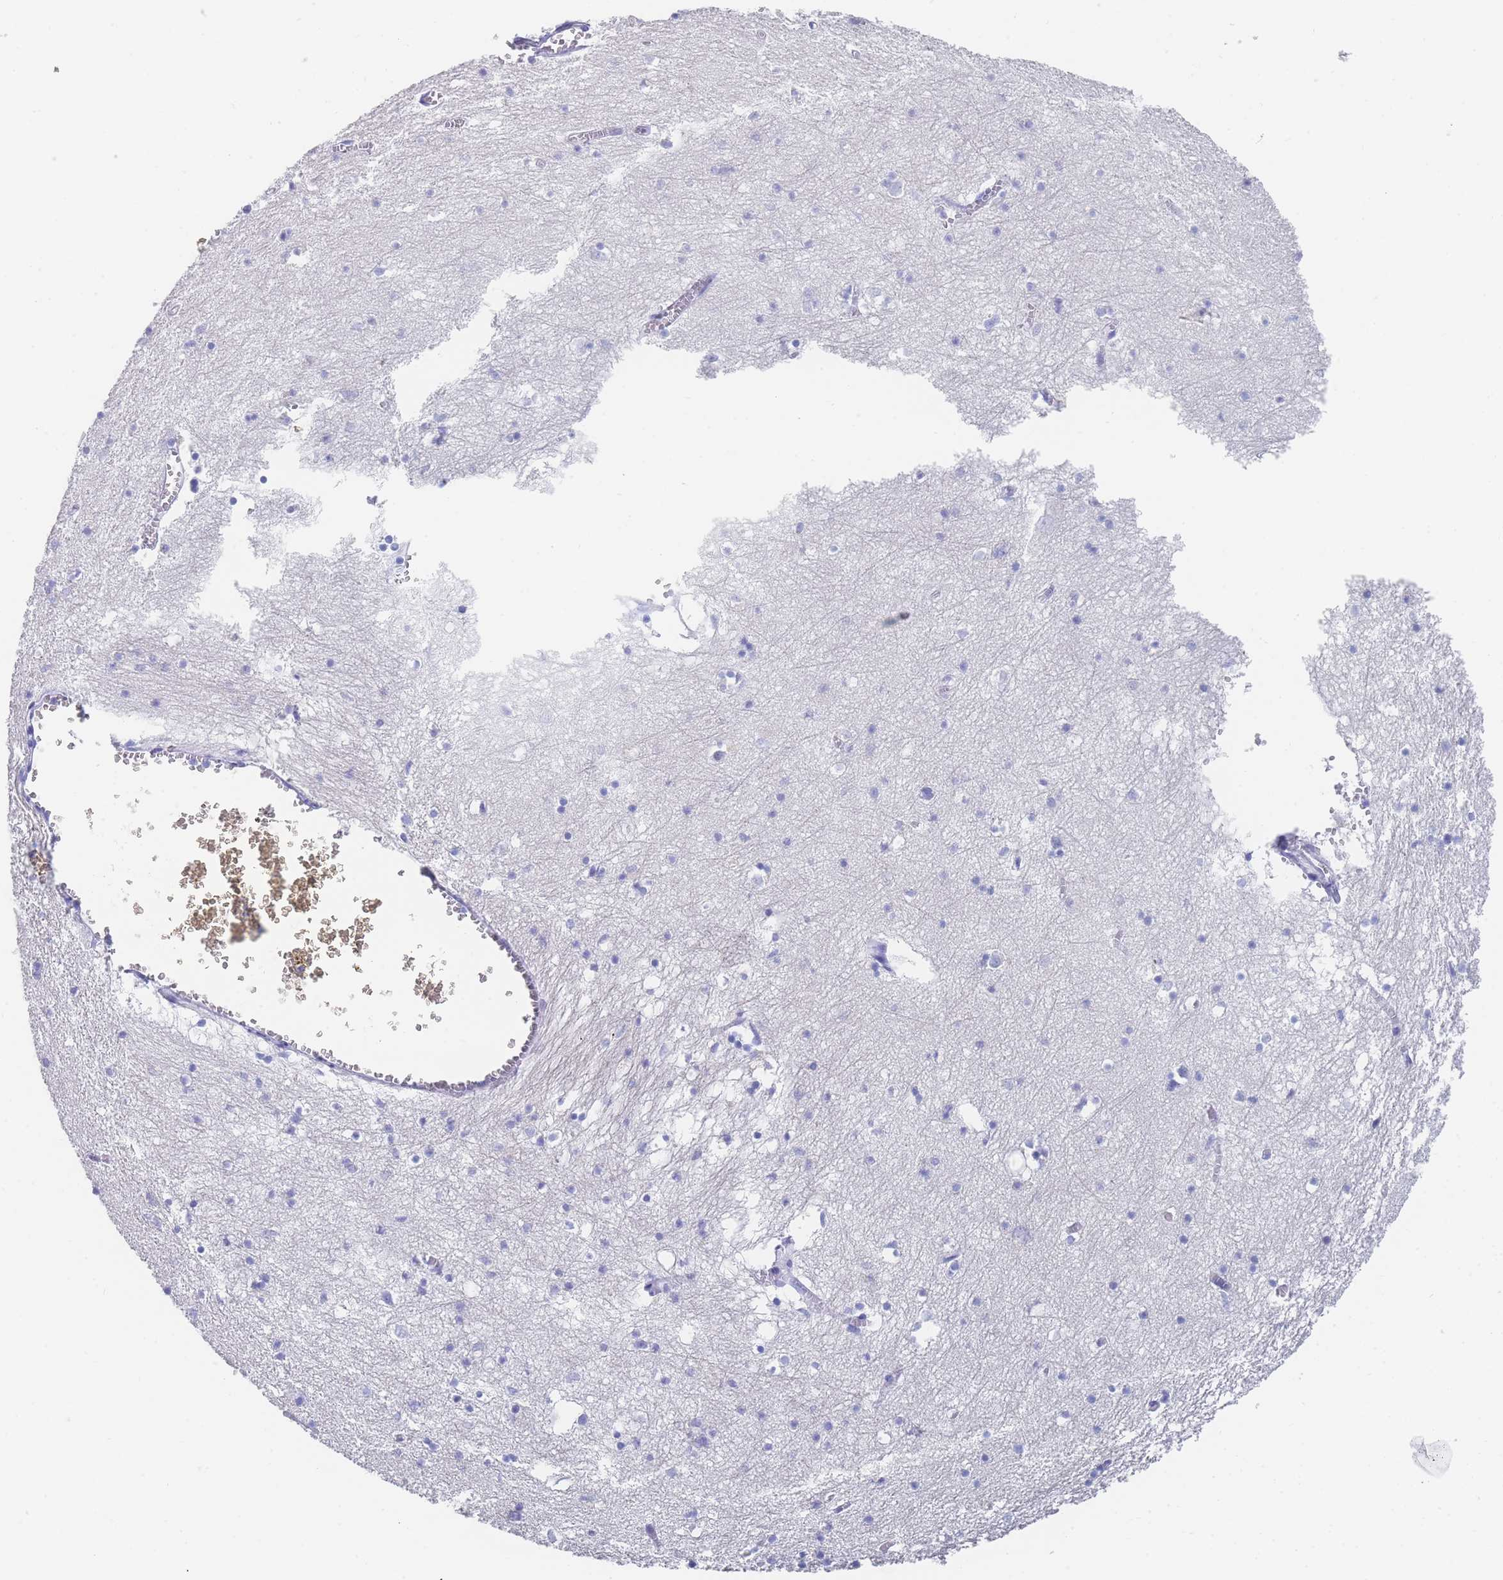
{"staining": {"intensity": "negative", "quantity": "none", "location": "none"}, "tissue": "hippocampus", "cell_type": "Glial cells", "image_type": "normal", "snomed": [{"axis": "morphology", "description": "Normal tissue, NOS"}, {"axis": "topography", "description": "Hippocampus"}], "caption": "This is a micrograph of immunohistochemistry staining of benign hippocampus, which shows no positivity in glial cells.", "gene": "LRRC37A2", "patient": {"sex": "male", "age": 70}}